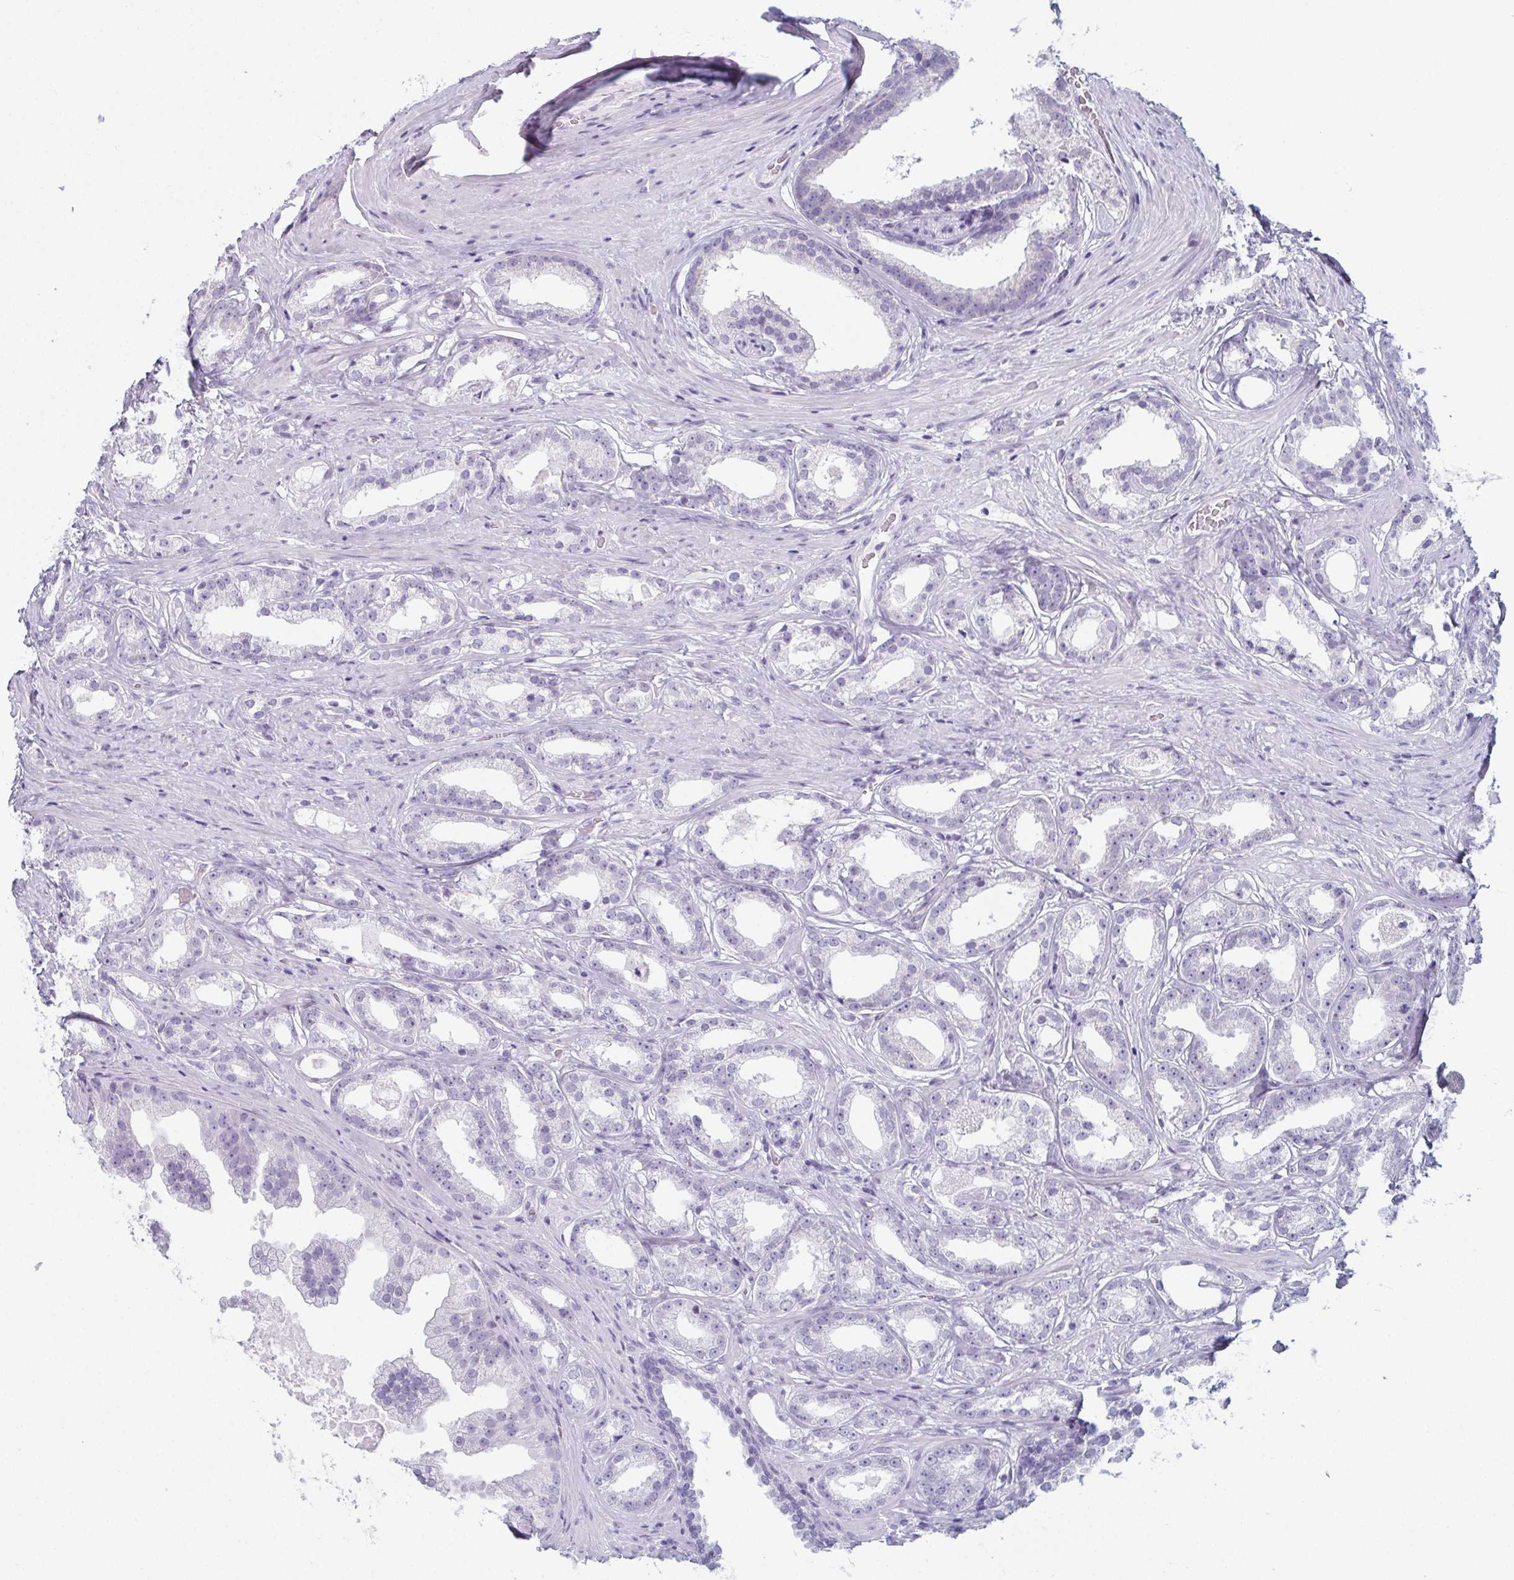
{"staining": {"intensity": "negative", "quantity": "none", "location": "none"}, "tissue": "prostate cancer", "cell_type": "Tumor cells", "image_type": "cancer", "snomed": [{"axis": "morphology", "description": "Adenocarcinoma, Low grade"}, {"axis": "topography", "description": "Prostate"}], "caption": "A high-resolution micrograph shows immunohistochemistry (IHC) staining of prostate cancer (adenocarcinoma (low-grade)), which displays no significant staining in tumor cells. (Brightfield microscopy of DAB immunohistochemistry at high magnification).", "gene": "ENKUR", "patient": {"sex": "male", "age": 65}}